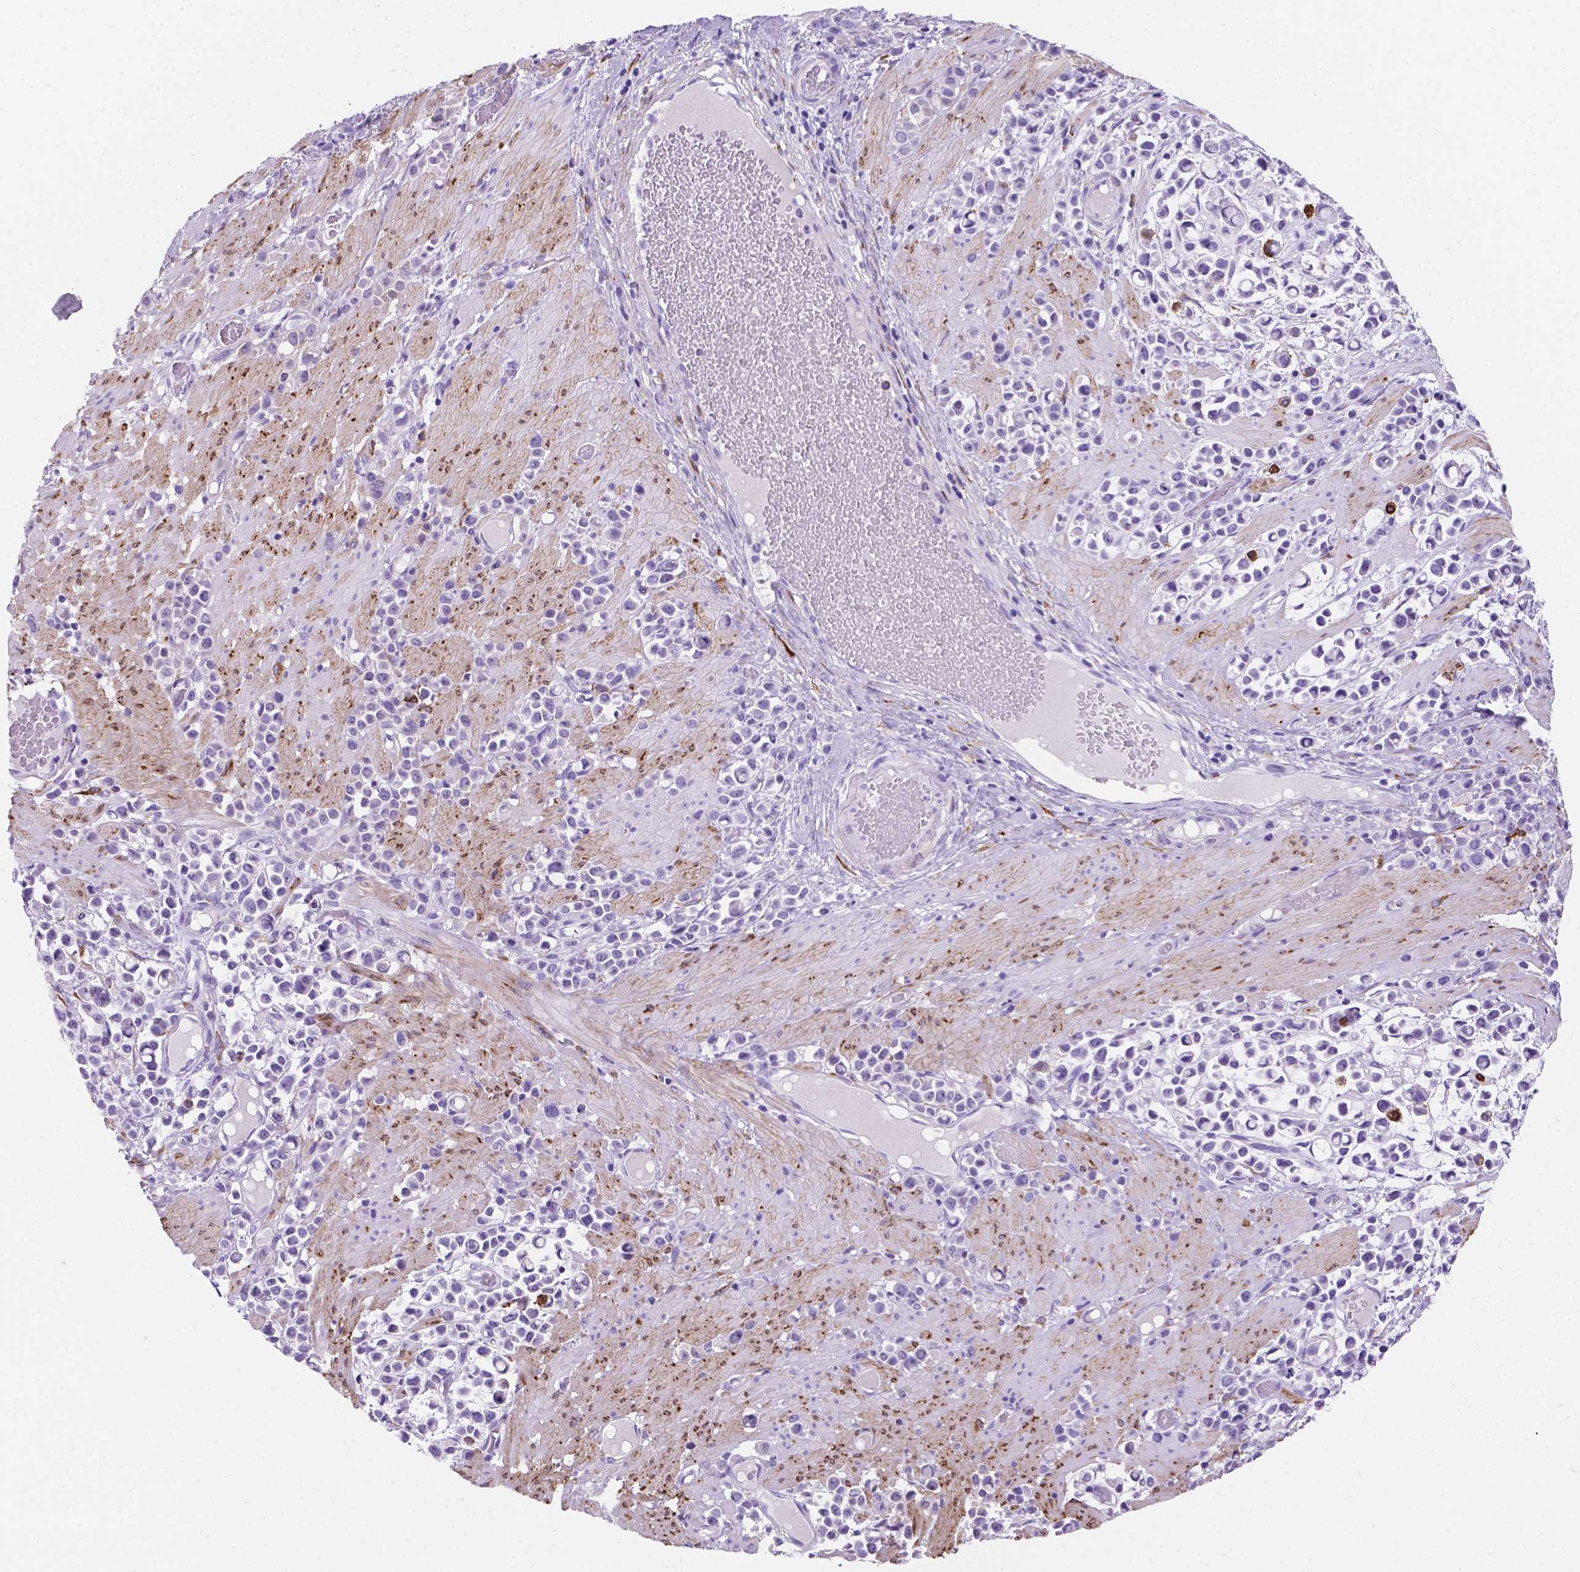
{"staining": {"intensity": "negative", "quantity": "none", "location": "none"}, "tissue": "stomach cancer", "cell_type": "Tumor cells", "image_type": "cancer", "snomed": [{"axis": "morphology", "description": "Adenocarcinoma, NOS"}, {"axis": "topography", "description": "Stomach"}], "caption": "Tumor cells are negative for protein expression in human stomach cancer.", "gene": "MACF1", "patient": {"sex": "male", "age": 82}}